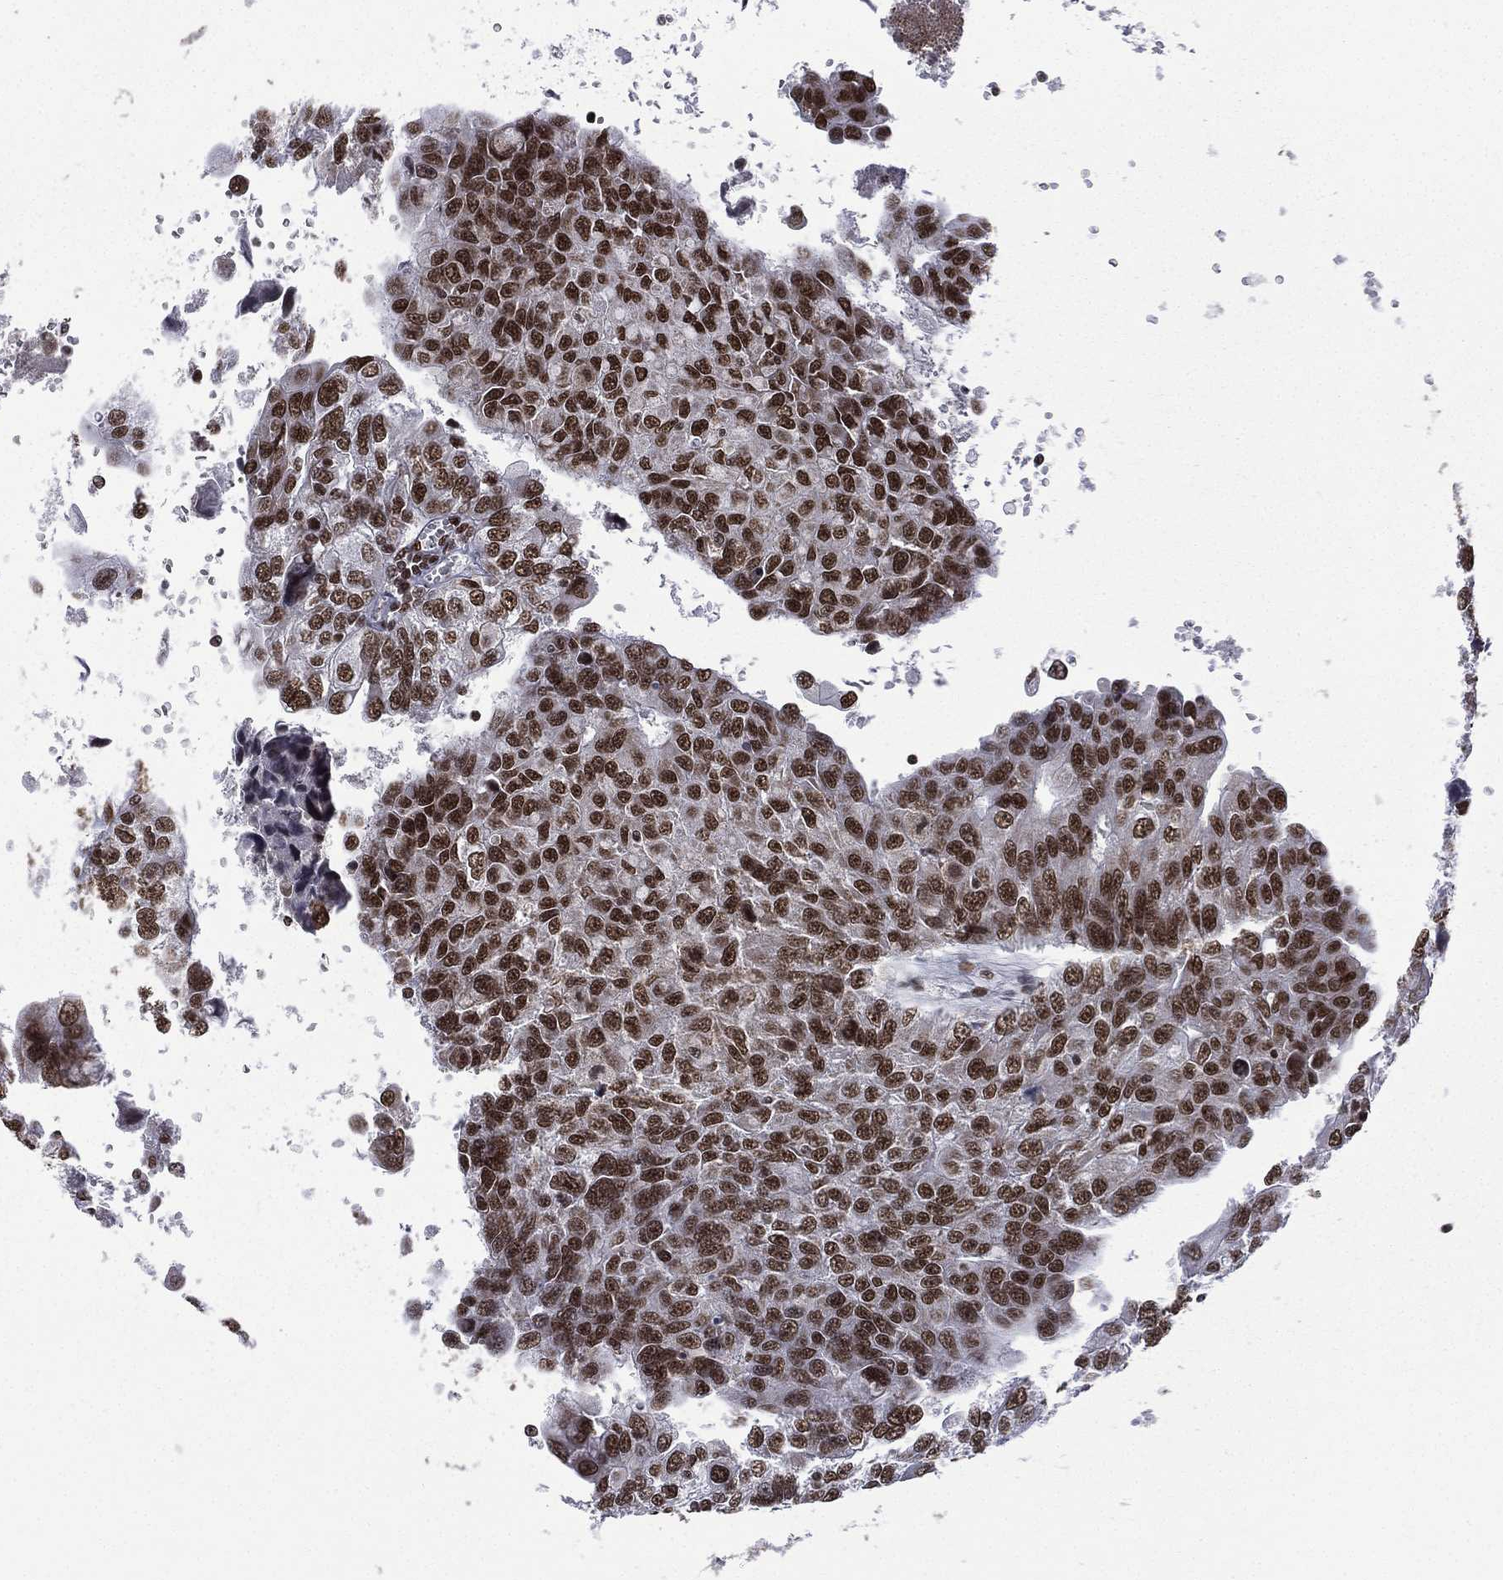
{"staining": {"intensity": "strong", "quantity": ">75%", "location": "nuclear"}, "tissue": "urothelial cancer", "cell_type": "Tumor cells", "image_type": "cancer", "snomed": [{"axis": "morphology", "description": "Urothelial carcinoma, NOS"}, {"axis": "morphology", "description": "Urothelial carcinoma, High grade"}, {"axis": "topography", "description": "Urinary bladder"}], "caption": "Urothelial cancer tissue reveals strong nuclear positivity in about >75% of tumor cells, visualized by immunohistochemistry.", "gene": "C5orf24", "patient": {"sex": "female", "age": 73}}